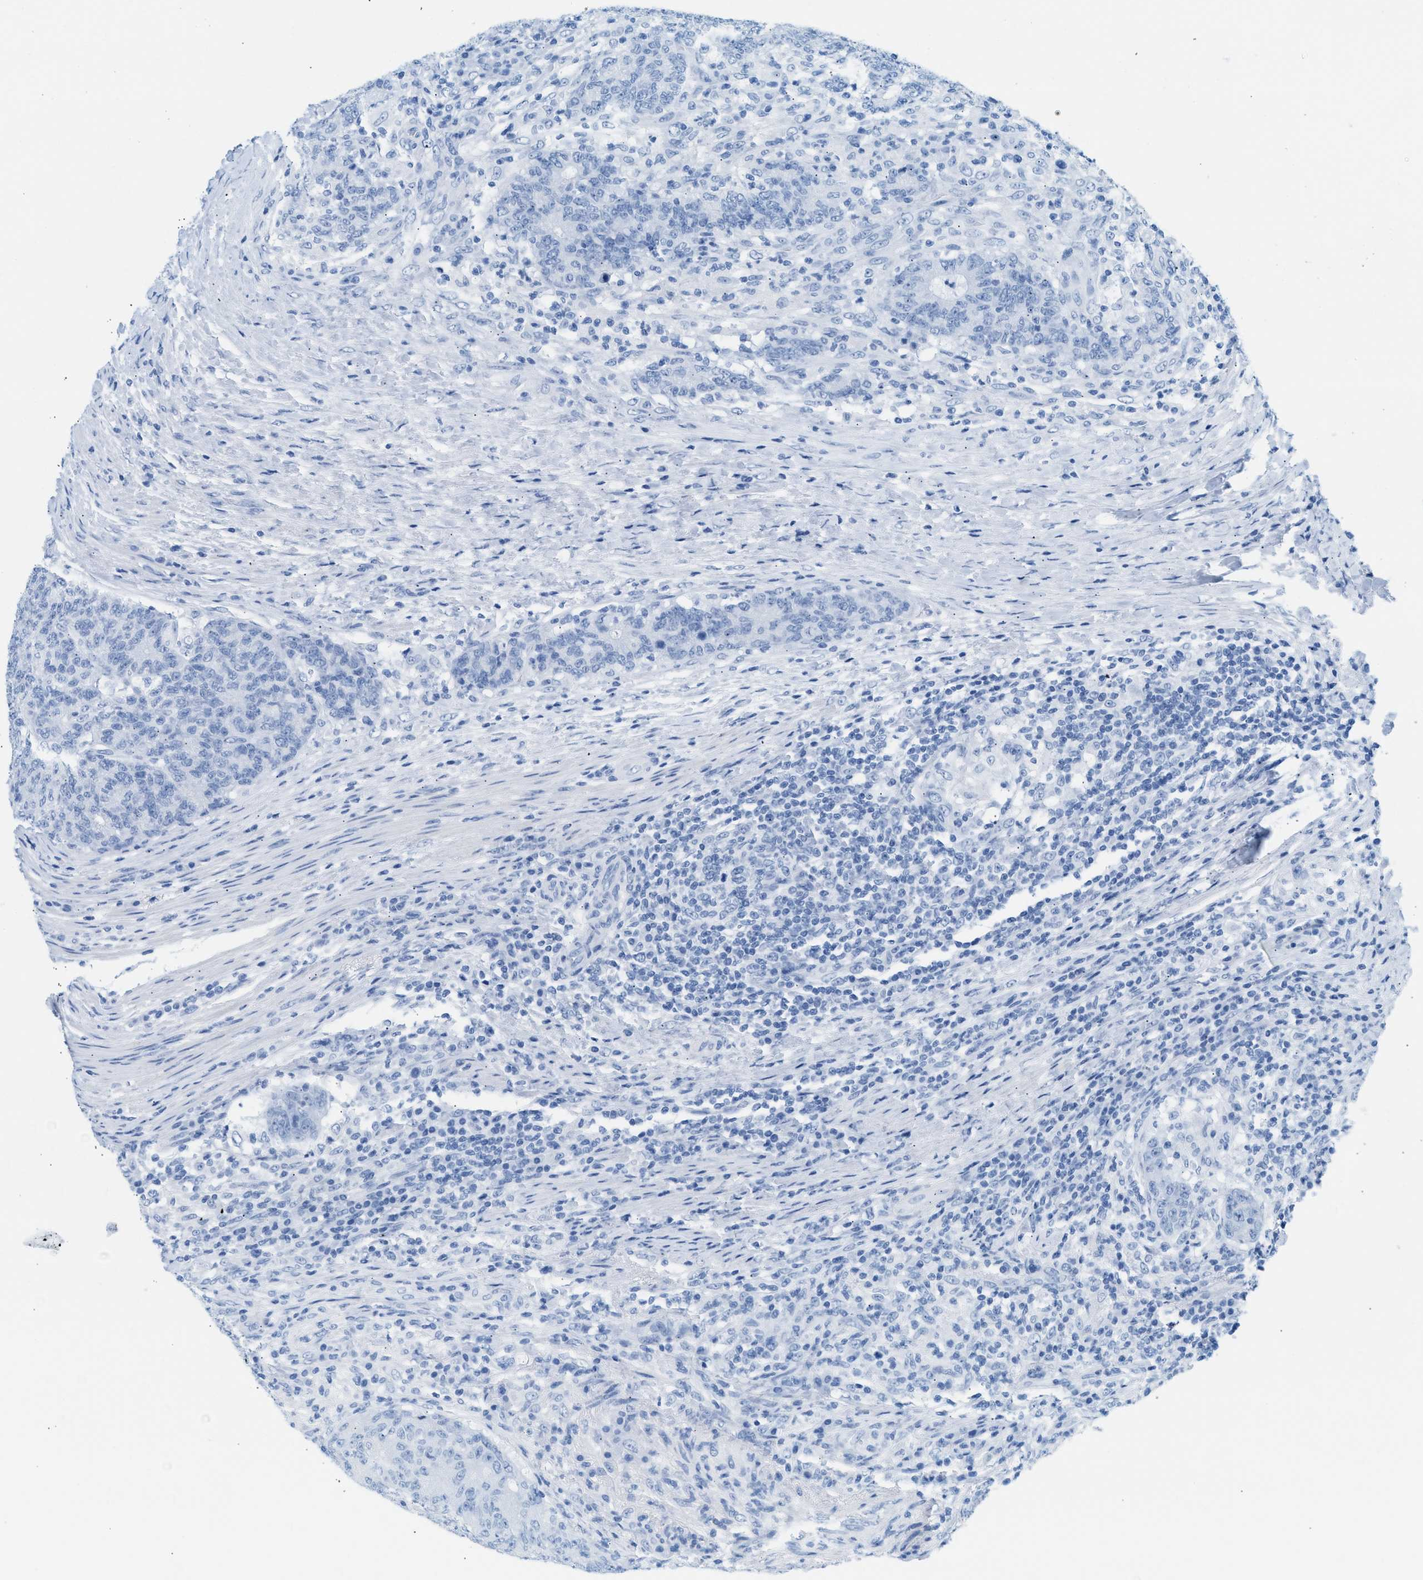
{"staining": {"intensity": "negative", "quantity": "none", "location": "none"}, "tissue": "colorectal cancer", "cell_type": "Tumor cells", "image_type": "cancer", "snomed": [{"axis": "morphology", "description": "Normal tissue, NOS"}, {"axis": "morphology", "description": "Adenocarcinoma, NOS"}, {"axis": "topography", "description": "Colon"}], "caption": "Colorectal cancer (adenocarcinoma) was stained to show a protein in brown. There is no significant staining in tumor cells.", "gene": "SPAM1", "patient": {"sex": "female", "age": 75}}